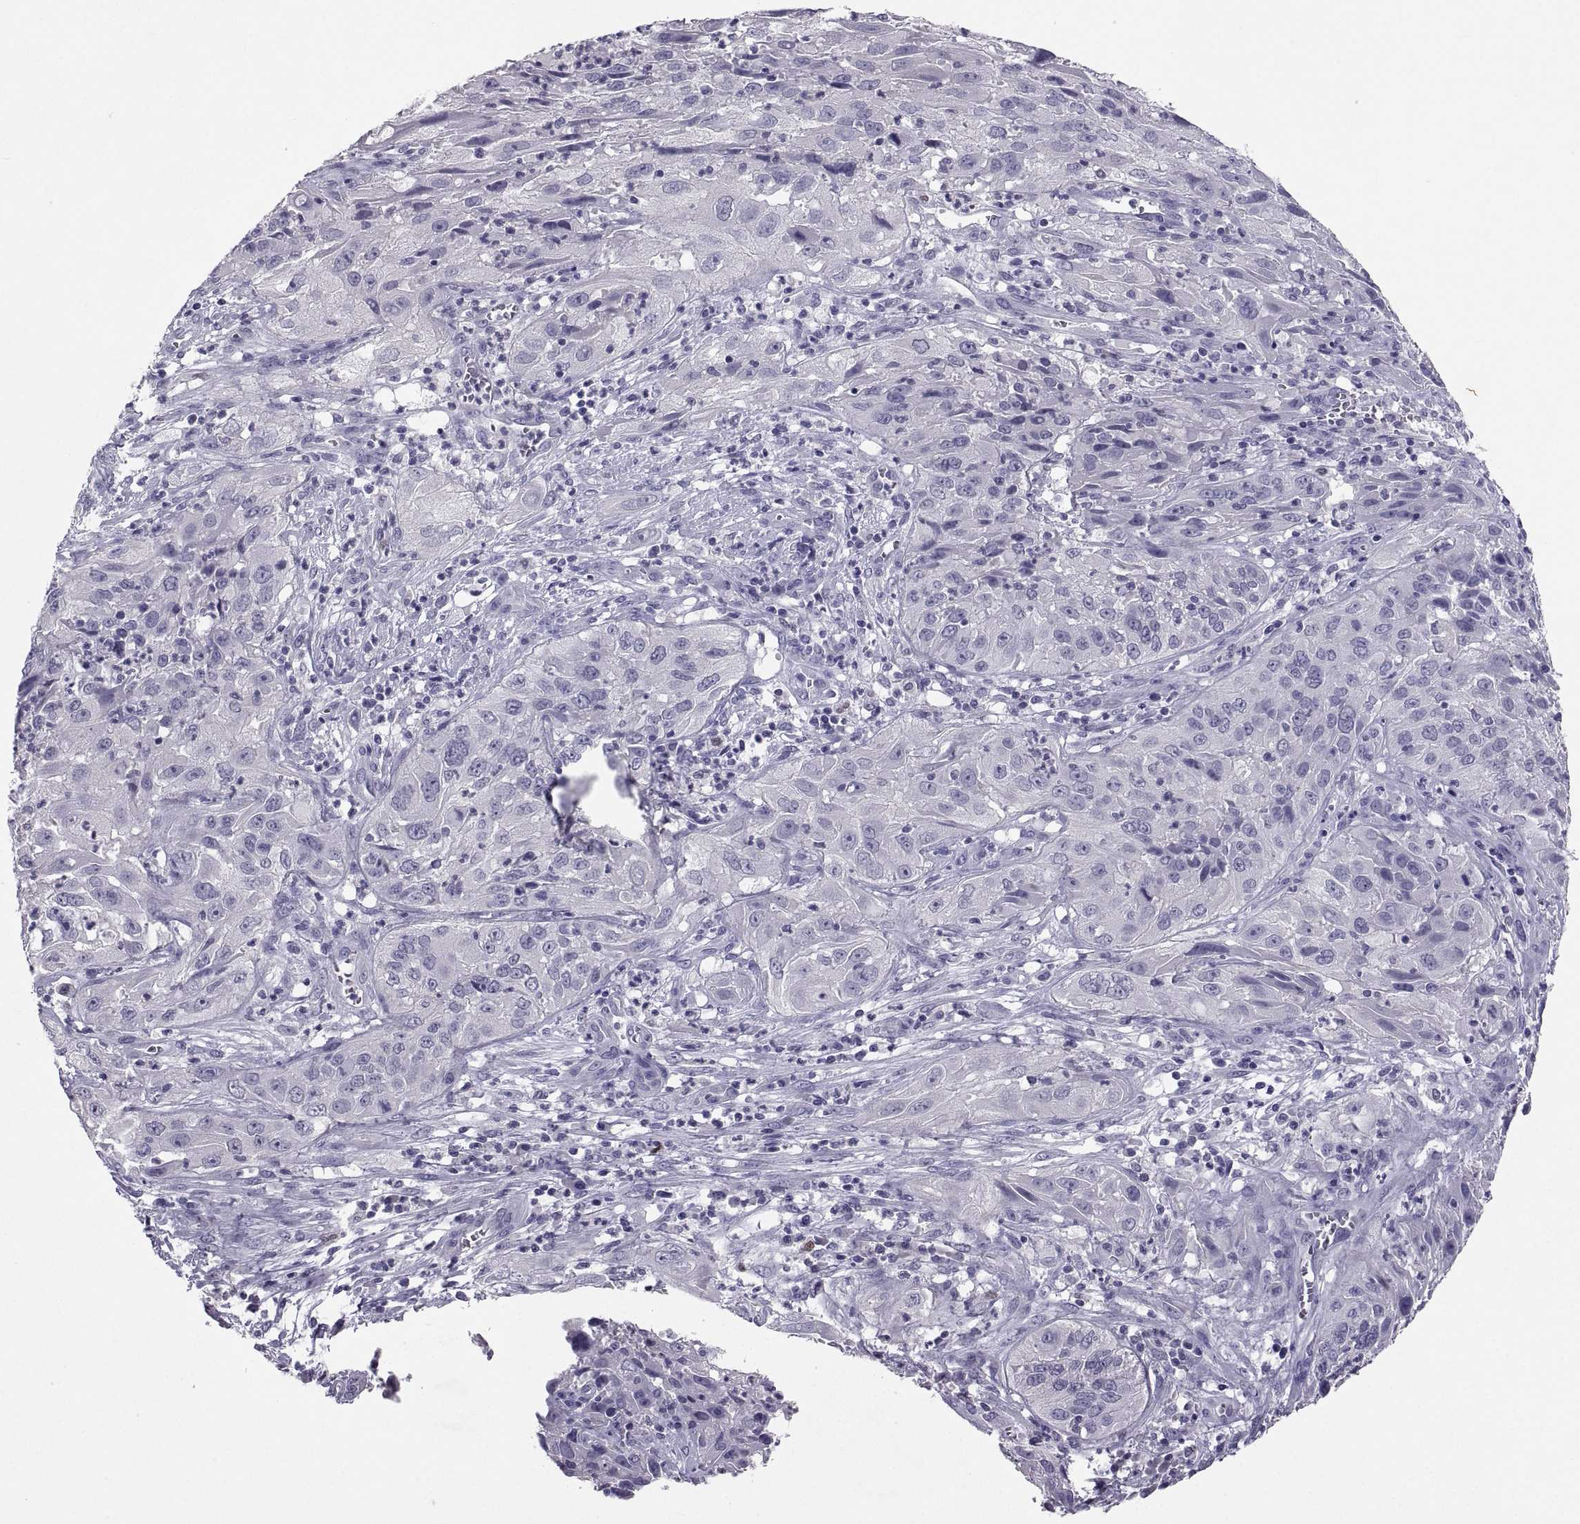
{"staining": {"intensity": "negative", "quantity": "none", "location": "none"}, "tissue": "cervical cancer", "cell_type": "Tumor cells", "image_type": "cancer", "snomed": [{"axis": "morphology", "description": "Squamous cell carcinoma, NOS"}, {"axis": "topography", "description": "Cervix"}], "caption": "DAB immunohistochemical staining of cervical squamous cell carcinoma shows no significant expression in tumor cells.", "gene": "SOX21", "patient": {"sex": "female", "age": 32}}